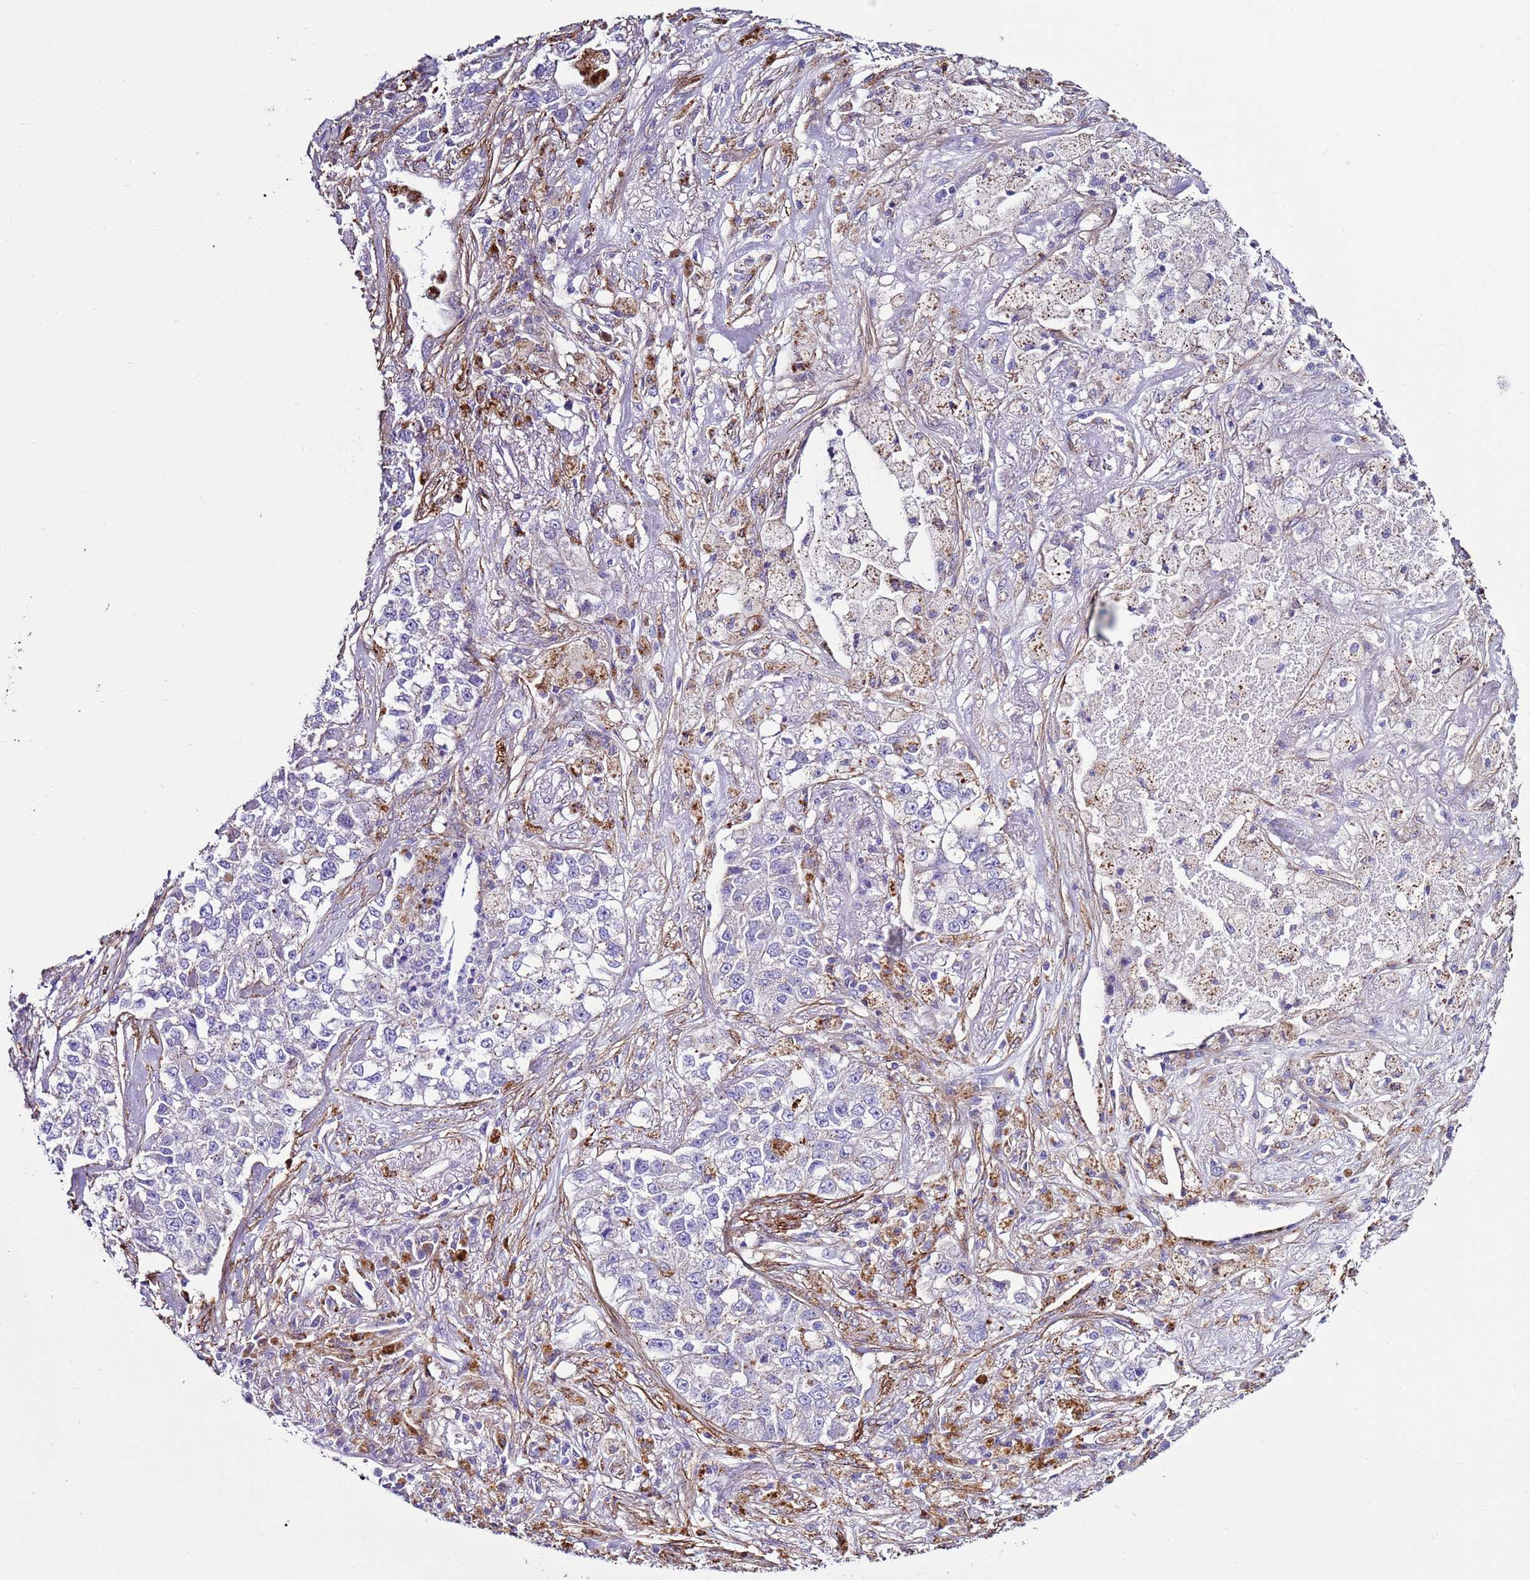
{"staining": {"intensity": "negative", "quantity": "none", "location": "none"}, "tissue": "lung cancer", "cell_type": "Tumor cells", "image_type": "cancer", "snomed": [{"axis": "morphology", "description": "Adenocarcinoma, NOS"}, {"axis": "topography", "description": "Lung"}], "caption": "Lung adenocarcinoma stained for a protein using IHC displays no staining tumor cells.", "gene": "RABL2B", "patient": {"sex": "male", "age": 49}}